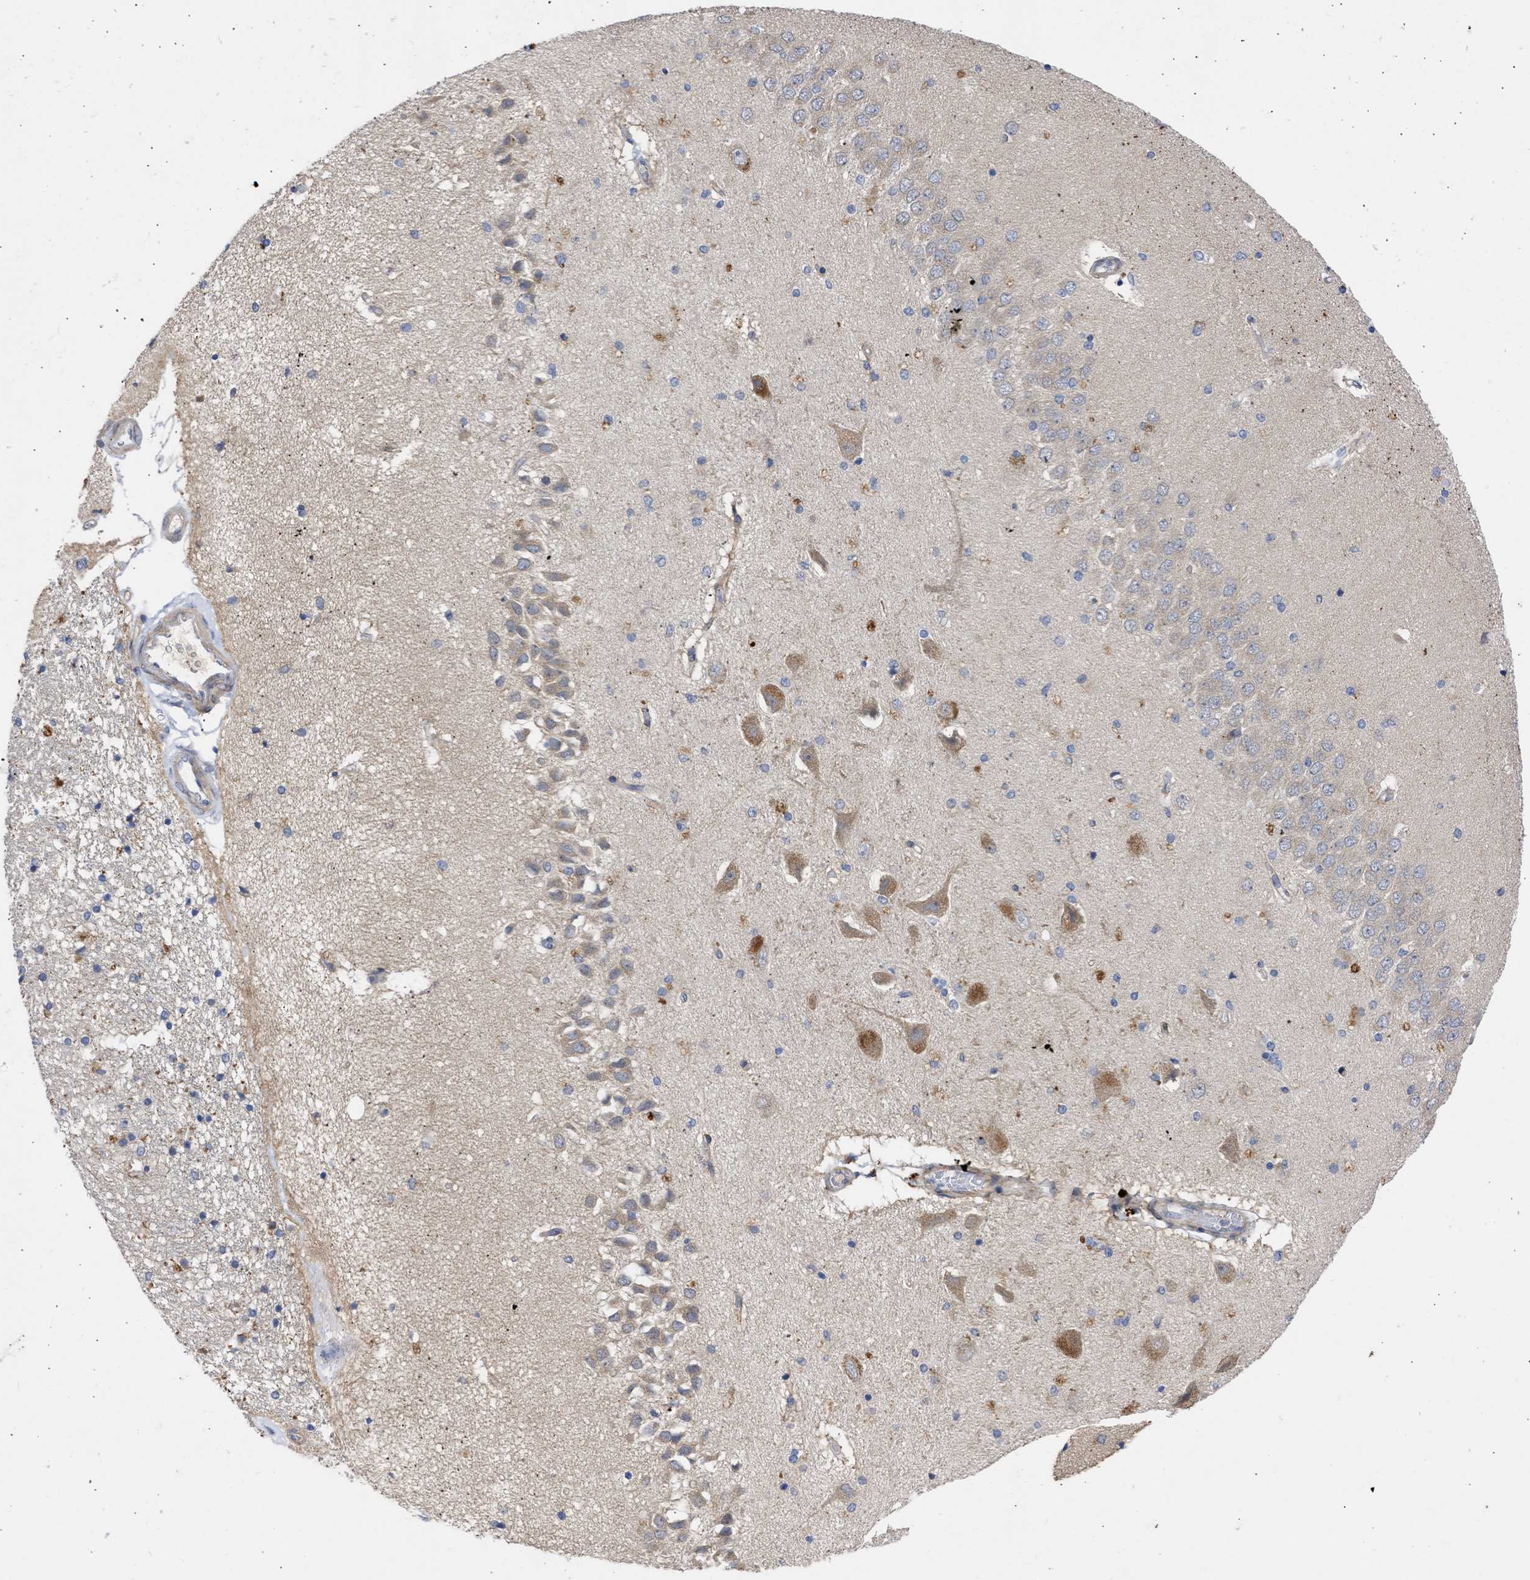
{"staining": {"intensity": "weak", "quantity": "<25%", "location": "cytoplasmic/membranous"}, "tissue": "hippocampus", "cell_type": "Glial cells", "image_type": "normal", "snomed": [{"axis": "morphology", "description": "Normal tissue, NOS"}, {"axis": "topography", "description": "Hippocampus"}], "caption": "DAB immunohistochemical staining of benign human hippocampus reveals no significant staining in glial cells.", "gene": "ARHGEF4", "patient": {"sex": "female", "age": 54}}